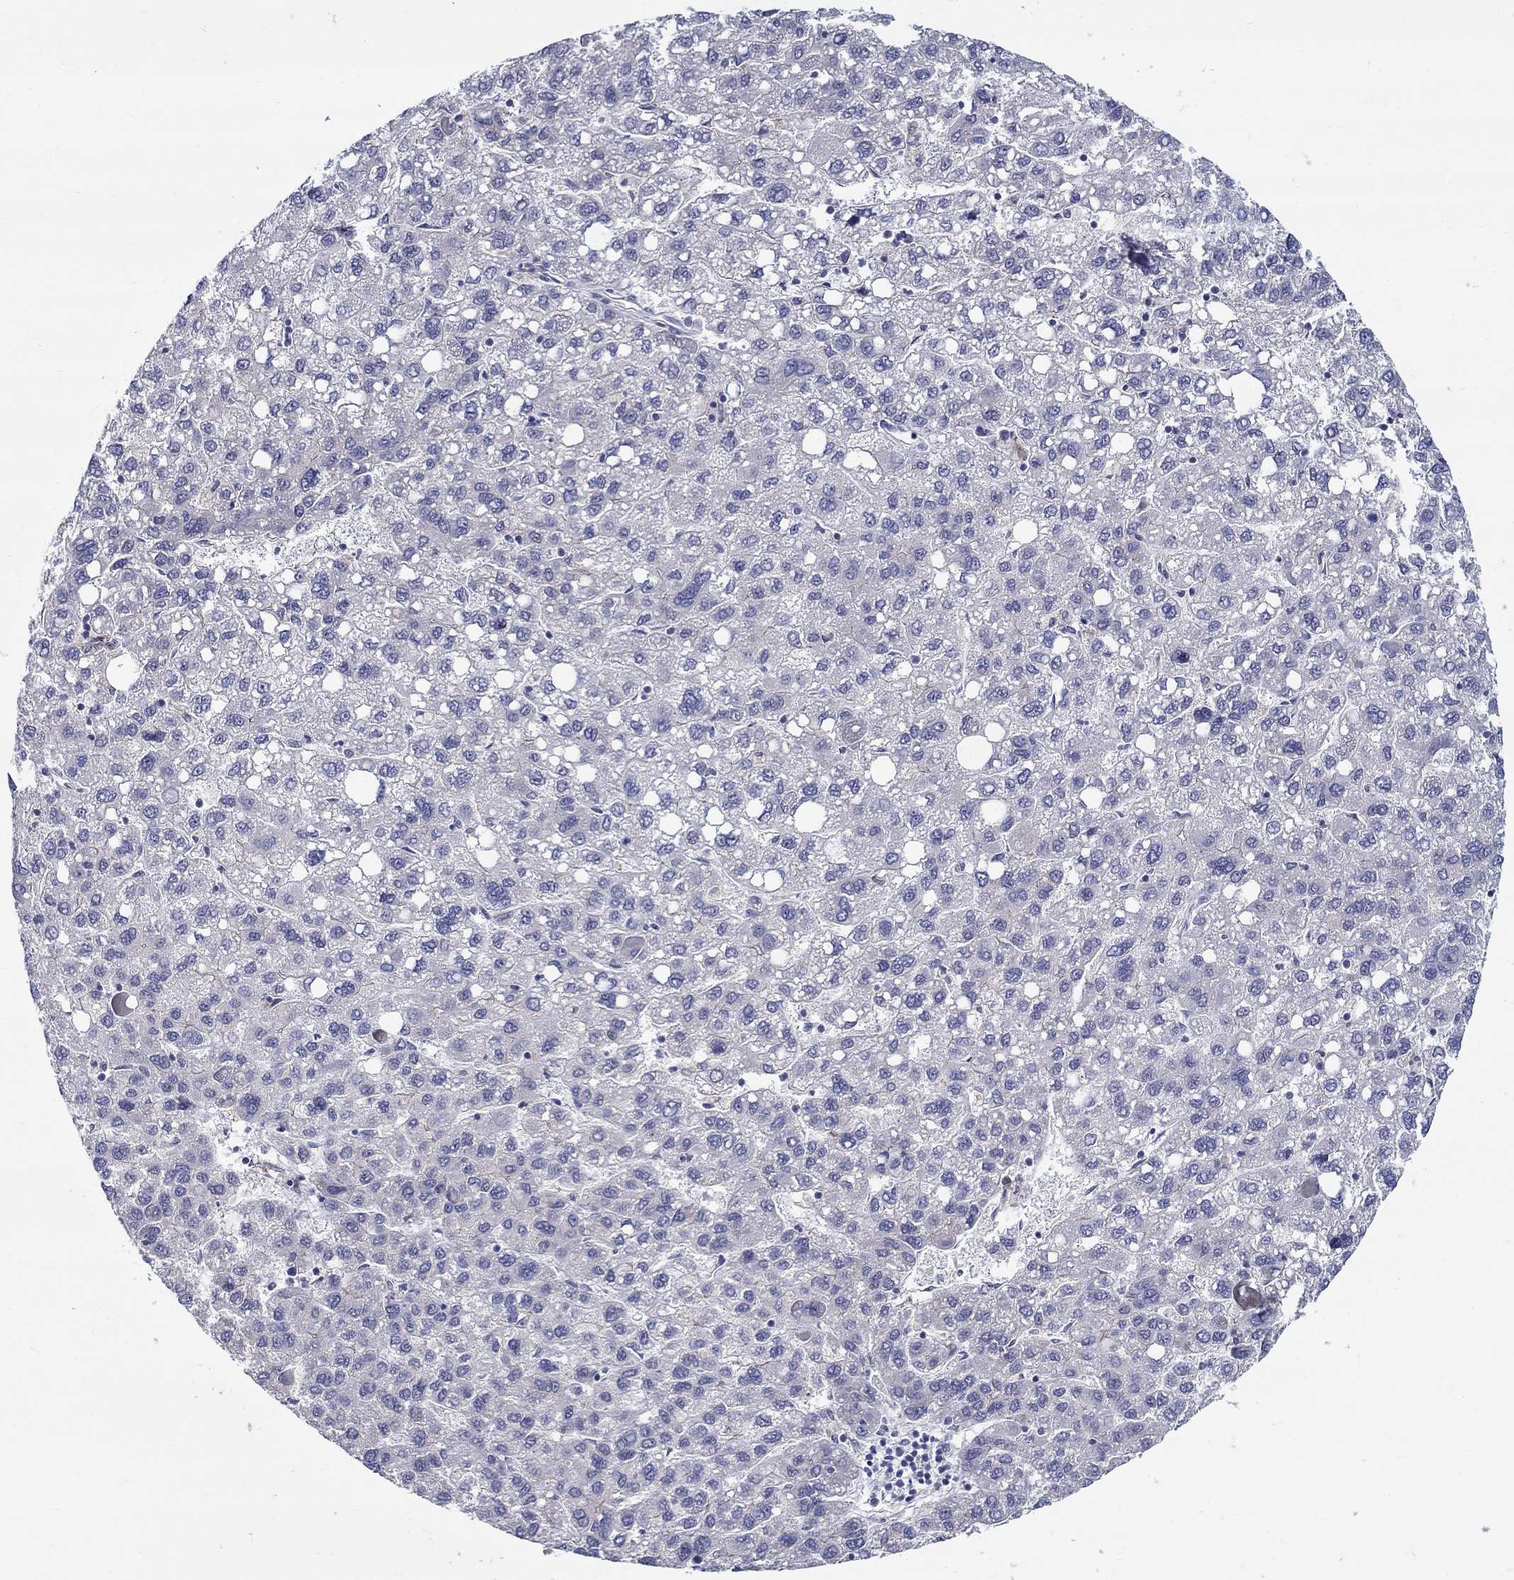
{"staining": {"intensity": "negative", "quantity": "none", "location": "none"}, "tissue": "liver cancer", "cell_type": "Tumor cells", "image_type": "cancer", "snomed": [{"axis": "morphology", "description": "Carcinoma, Hepatocellular, NOS"}, {"axis": "topography", "description": "Liver"}], "caption": "DAB (3,3'-diaminobenzidine) immunohistochemical staining of human liver hepatocellular carcinoma displays no significant expression in tumor cells.", "gene": "QRFPR", "patient": {"sex": "female", "age": 82}}